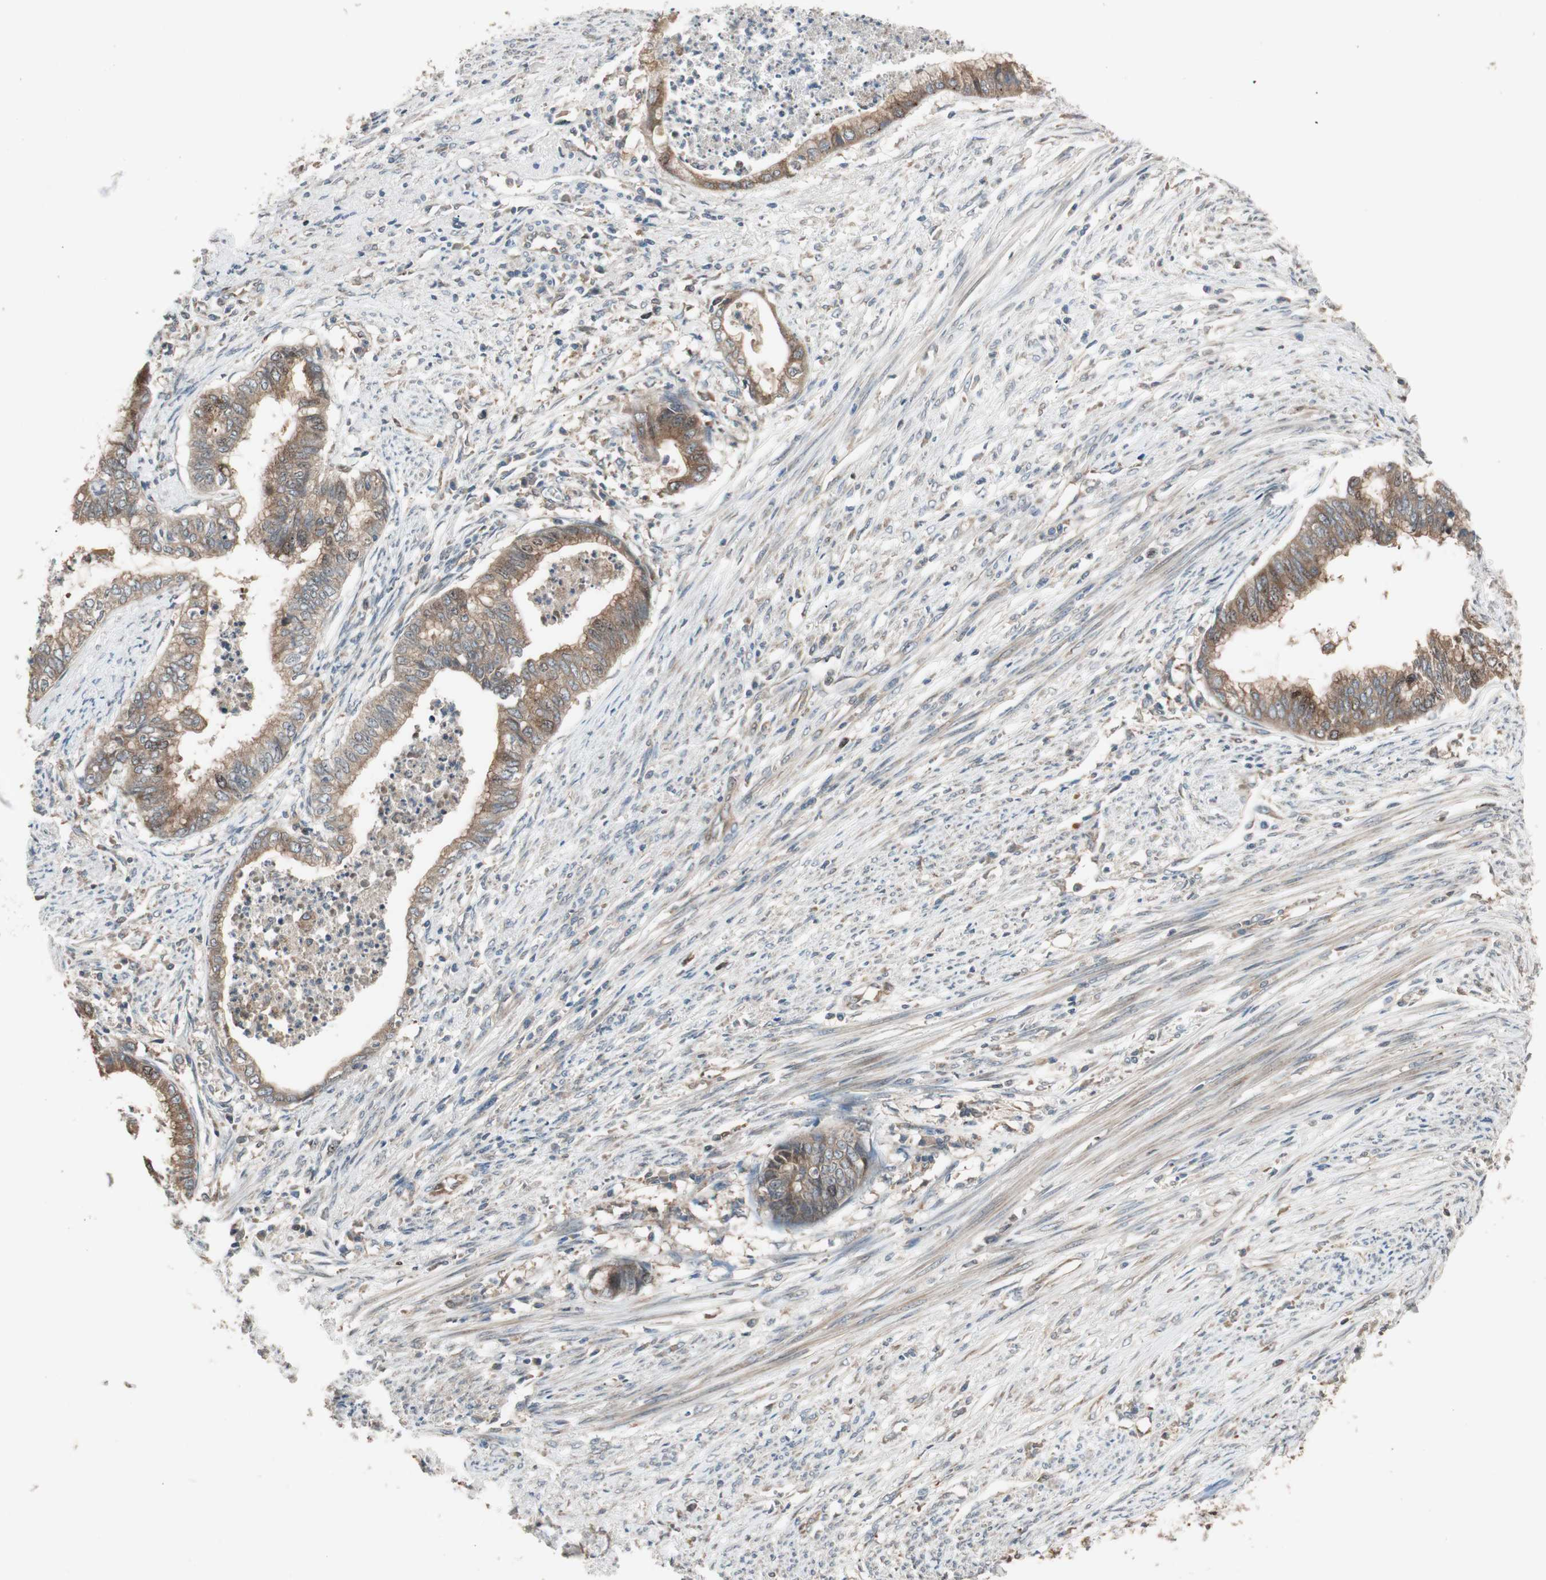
{"staining": {"intensity": "moderate", "quantity": ">75%", "location": "cytoplasmic/membranous"}, "tissue": "endometrial cancer", "cell_type": "Tumor cells", "image_type": "cancer", "snomed": [{"axis": "morphology", "description": "Adenocarcinoma, NOS"}, {"axis": "topography", "description": "Endometrium"}], "caption": "Protein expression by IHC reveals moderate cytoplasmic/membranous expression in about >75% of tumor cells in adenocarcinoma (endometrial).", "gene": "ATP6AP2", "patient": {"sex": "female", "age": 79}}